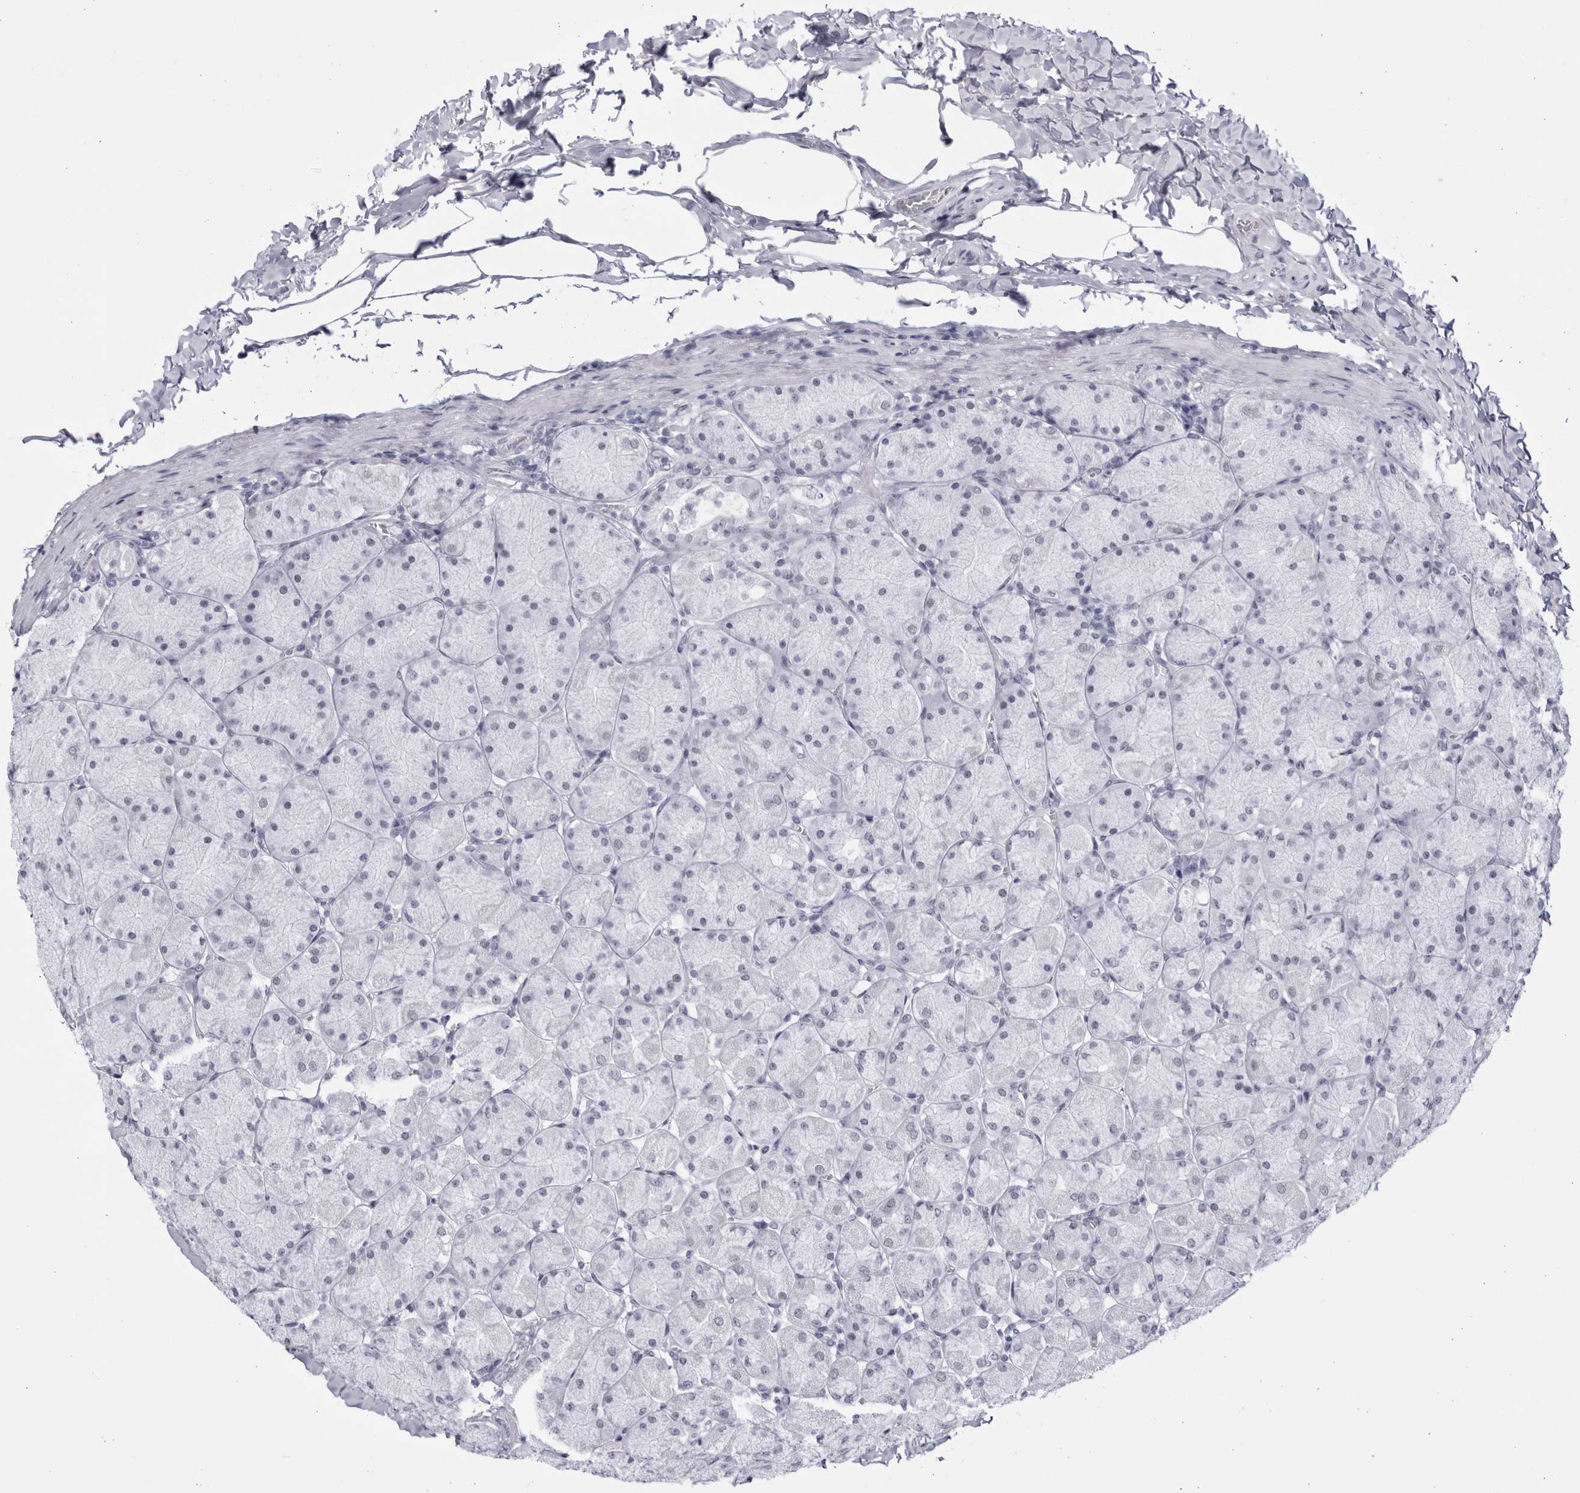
{"staining": {"intensity": "weak", "quantity": "<25%", "location": "nuclear"}, "tissue": "stomach", "cell_type": "Glandular cells", "image_type": "normal", "snomed": [{"axis": "morphology", "description": "Normal tissue, NOS"}, {"axis": "topography", "description": "Stomach, upper"}], "caption": "DAB immunohistochemical staining of unremarkable human stomach reveals no significant staining in glandular cells.", "gene": "CCDC181", "patient": {"sex": "female", "age": 56}}